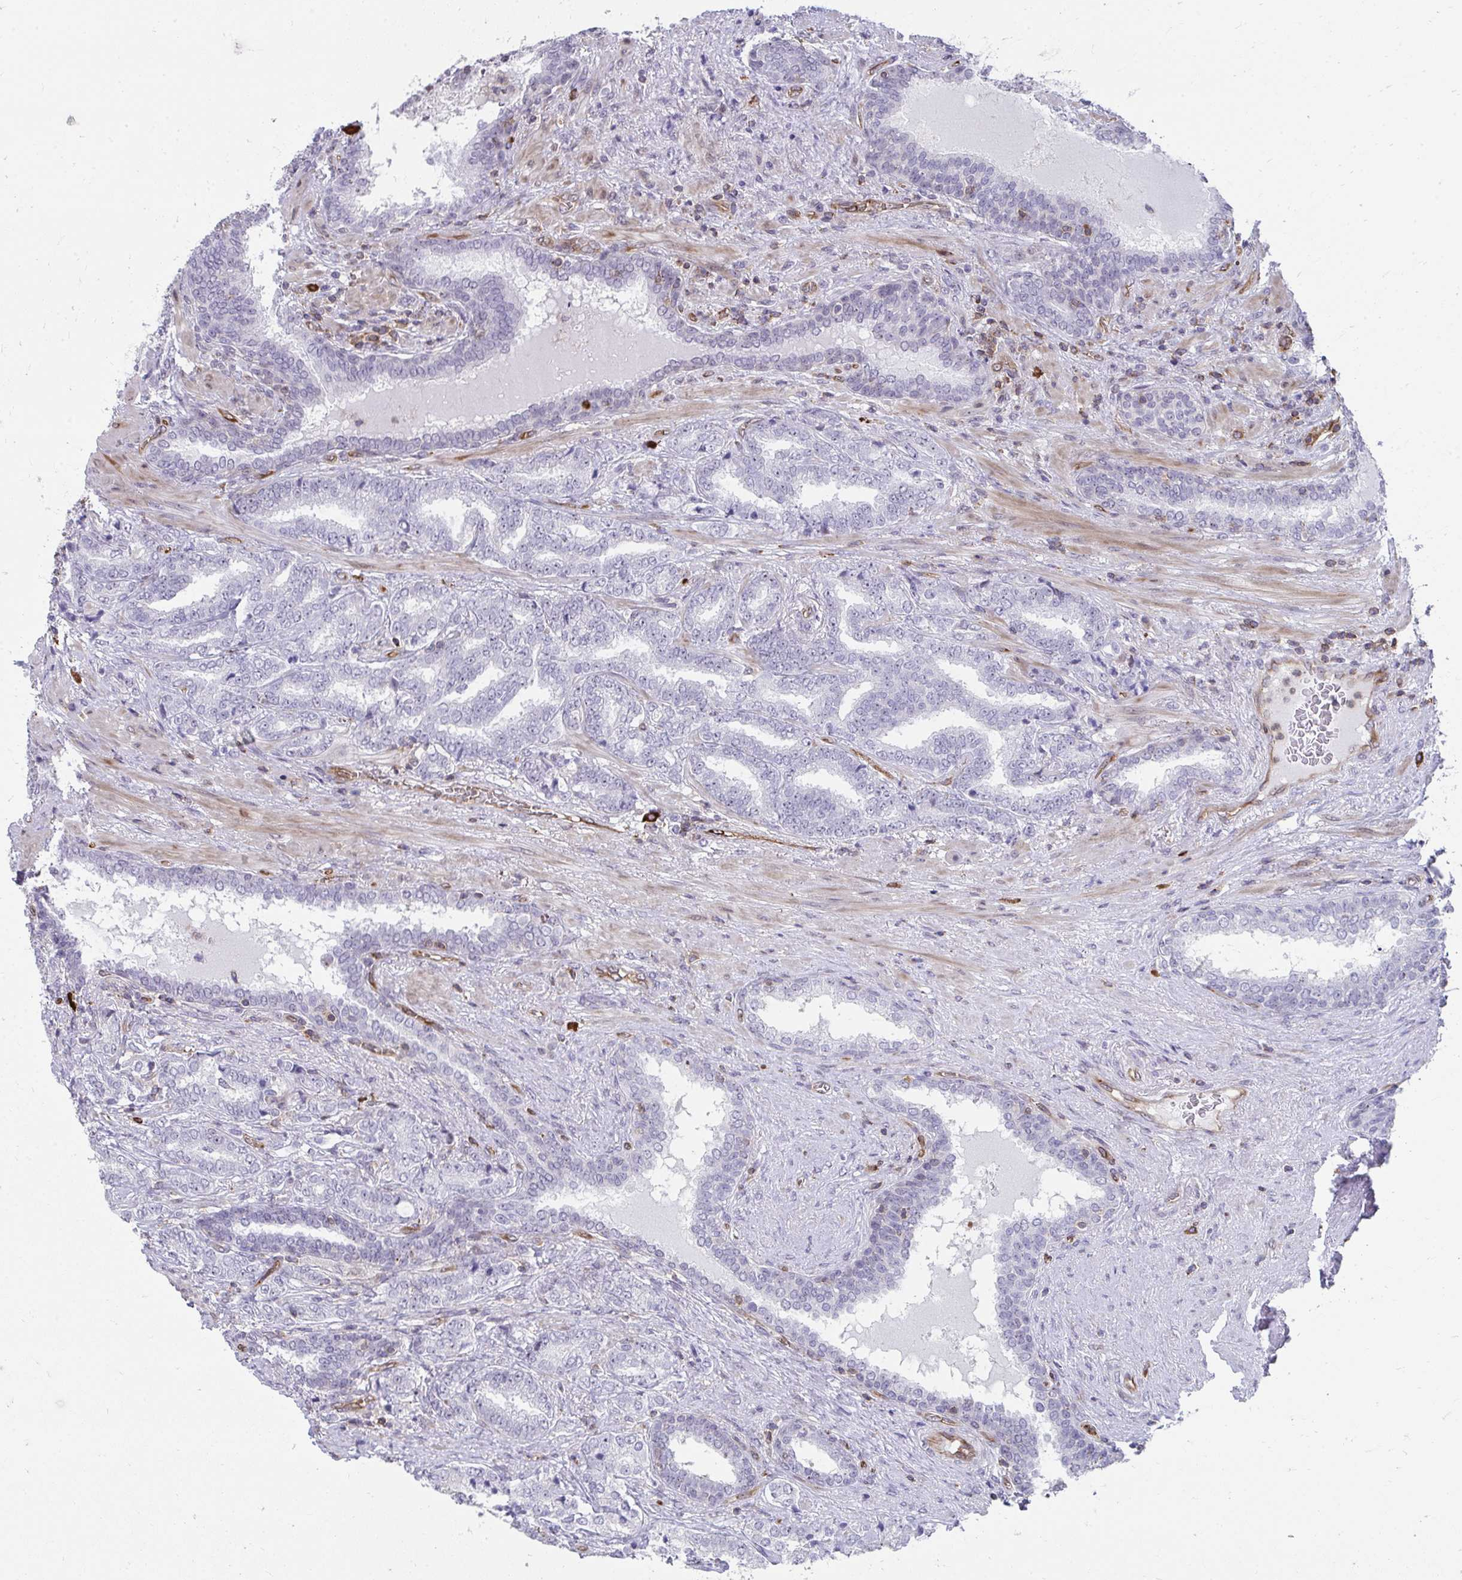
{"staining": {"intensity": "negative", "quantity": "none", "location": "none"}, "tissue": "prostate cancer", "cell_type": "Tumor cells", "image_type": "cancer", "snomed": [{"axis": "morphology", "description": "Adenocarcinoma, High grade"}, {"axis": "topography", "description": "Prostate"}], "caption": "Immunohistochemical staining of human prostate cancer (adenocarcinoma (high-grade)) displays no significant positivity in tumor cells.", "gene": "FOXN3", "patient": {"sex": "male", "age": 72}}